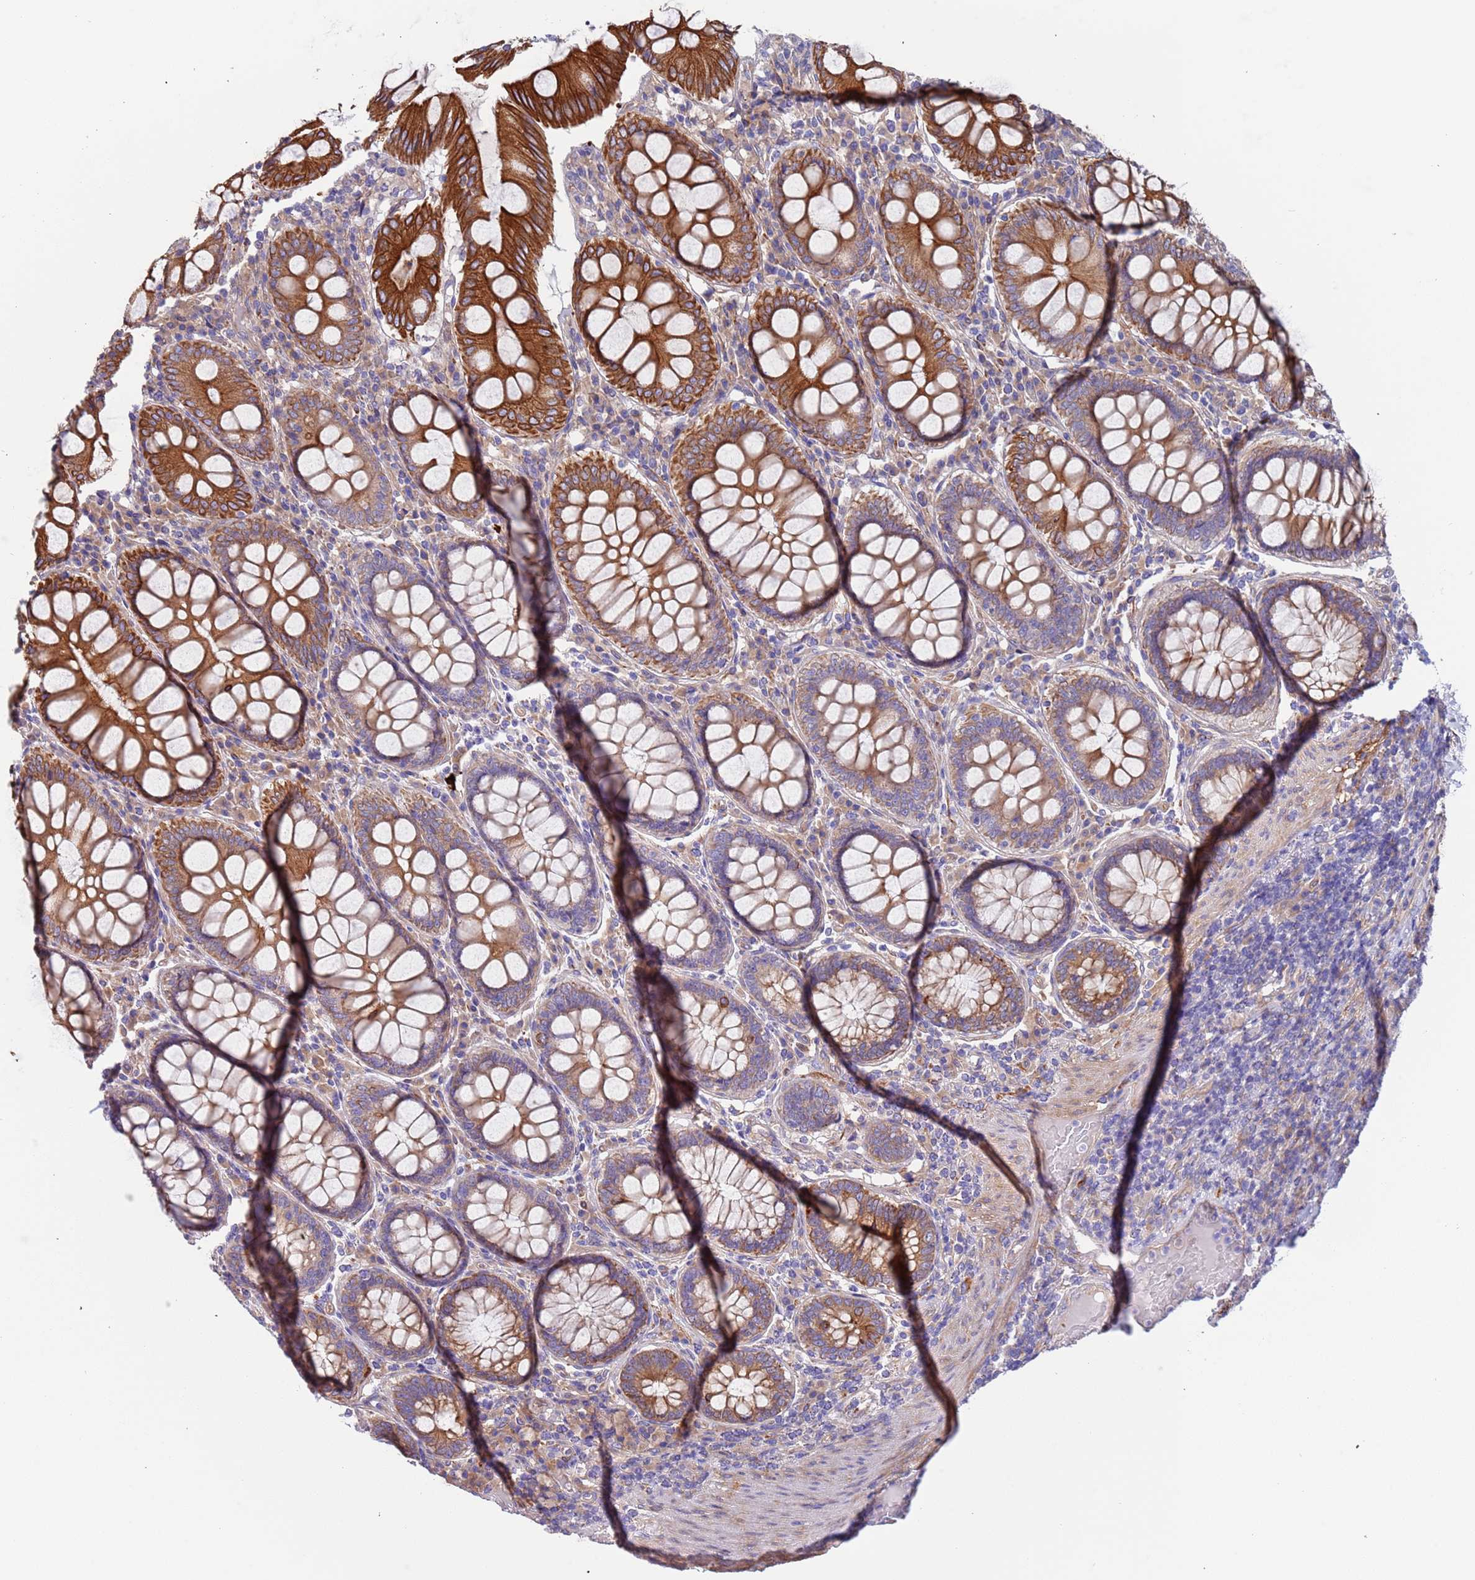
{"staining": {"intensity": "moderate", "quantity": ">75%", "location": "cytoplasmic/membranous"}, "tissue": "colorectal cancer", "cell_type": "Tumor cells", "image_type": "cancer", "snomed": [{"axis": "morphology", "description": "Adenocarcinoma, NOS"}, {"axis": "topography", "description": "Colon"}], "caption": "This is a micrograph of IHC staining of colorectal cancer (adenocarcinoma), which shows moderate staining in the cytoplasmic/membranous of tumor cells.", "gene": "LAMB4", "patient": {"sex": "female", "age": 66}}